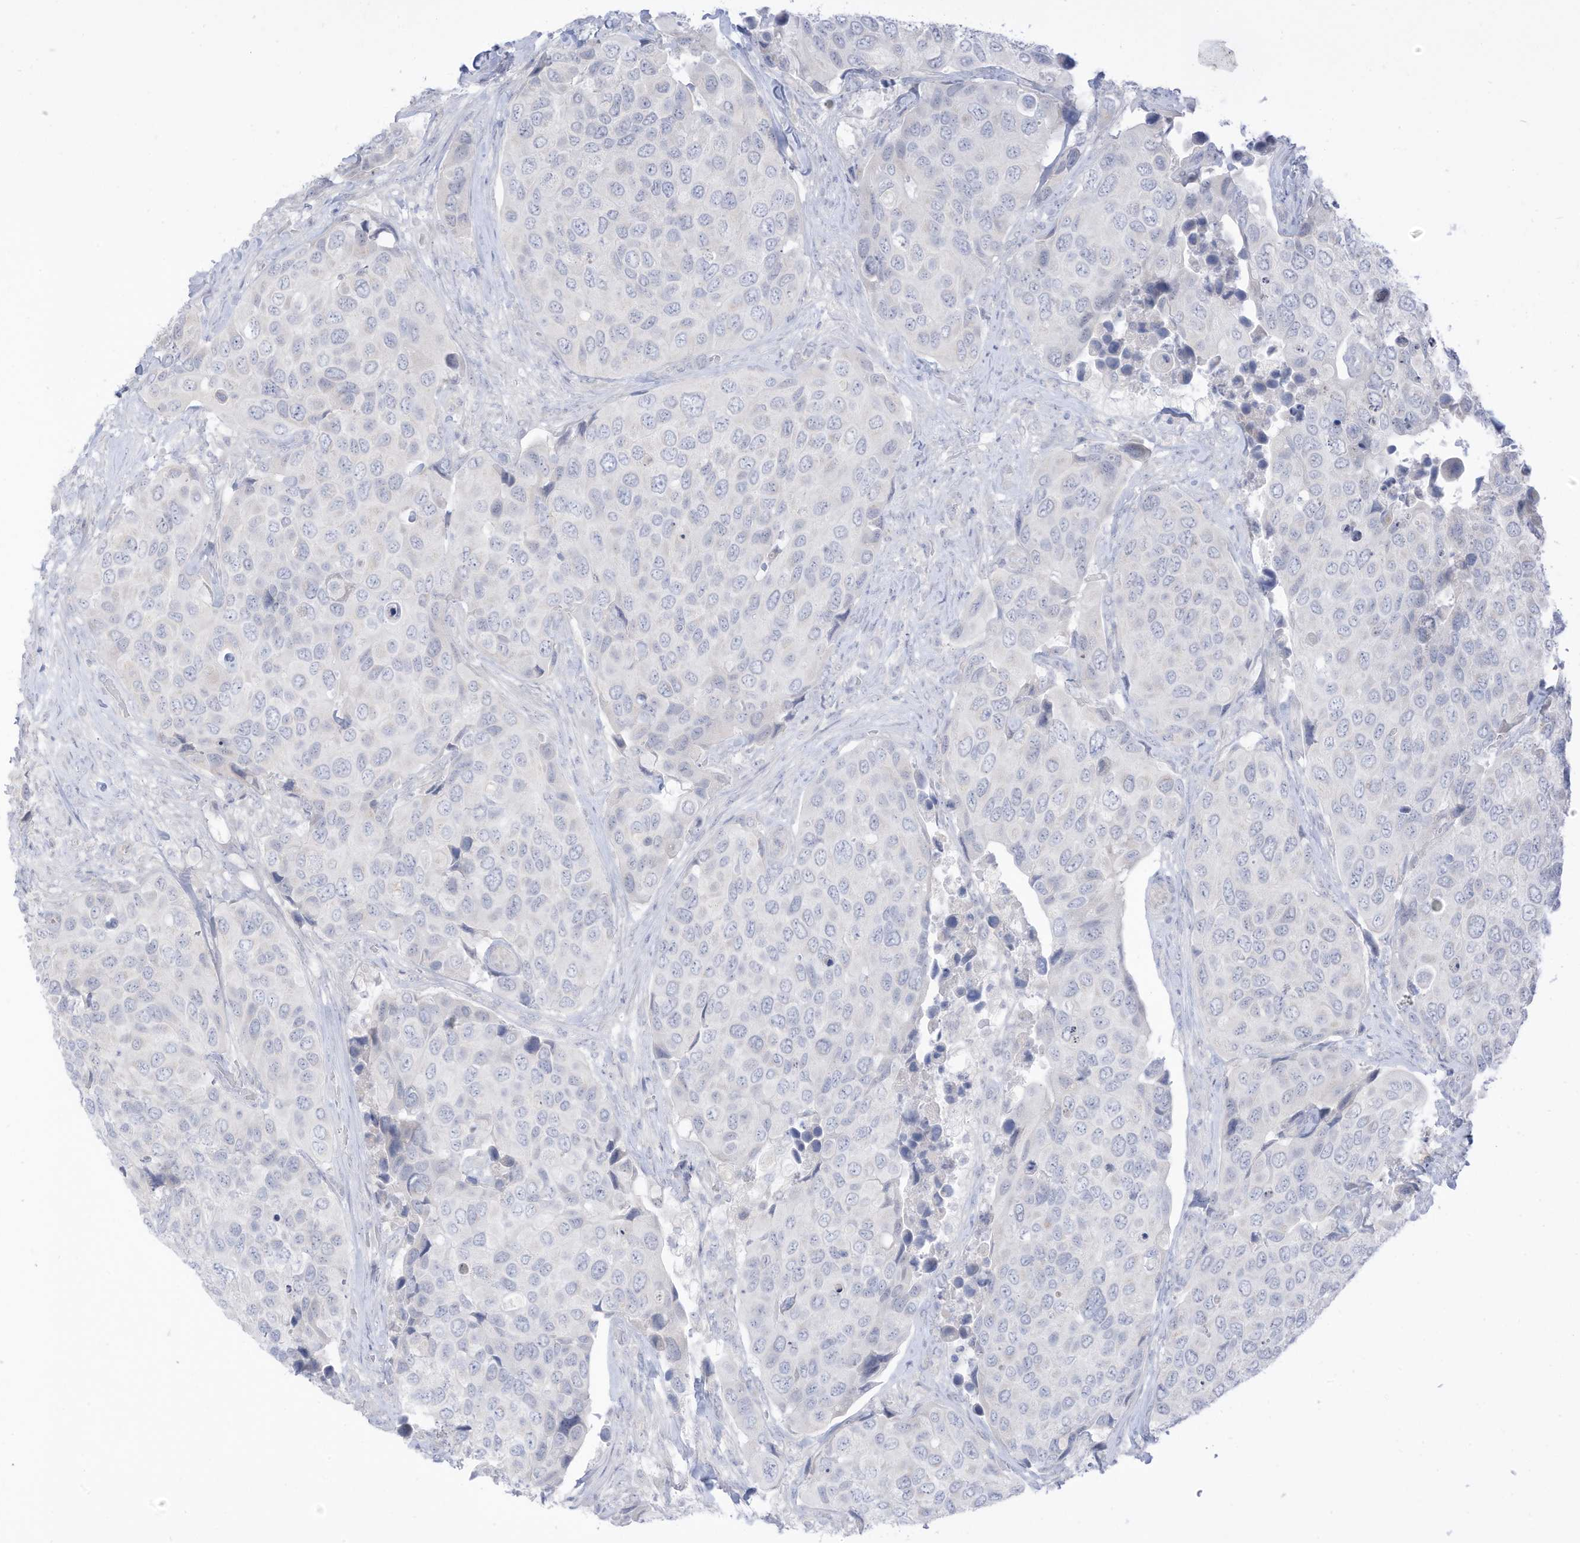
{"staining": {"intensity": "negative", "quantity": "none", "location": "none"}, "tissue": "urothelial cancer", "cell_type": "Tumor cells", "image_type": "cancer", "snomed": [{"axis": "morphology", "description": "Urothelial carcinoma, High grade"}, {"axis": "topography", "description": "Urinary bladder"}], "caption": "There is no significant positivity in tumor cells of urothelial cancer.", "gene": "OGT", "patient": {"sex": "male", "age": 74}}